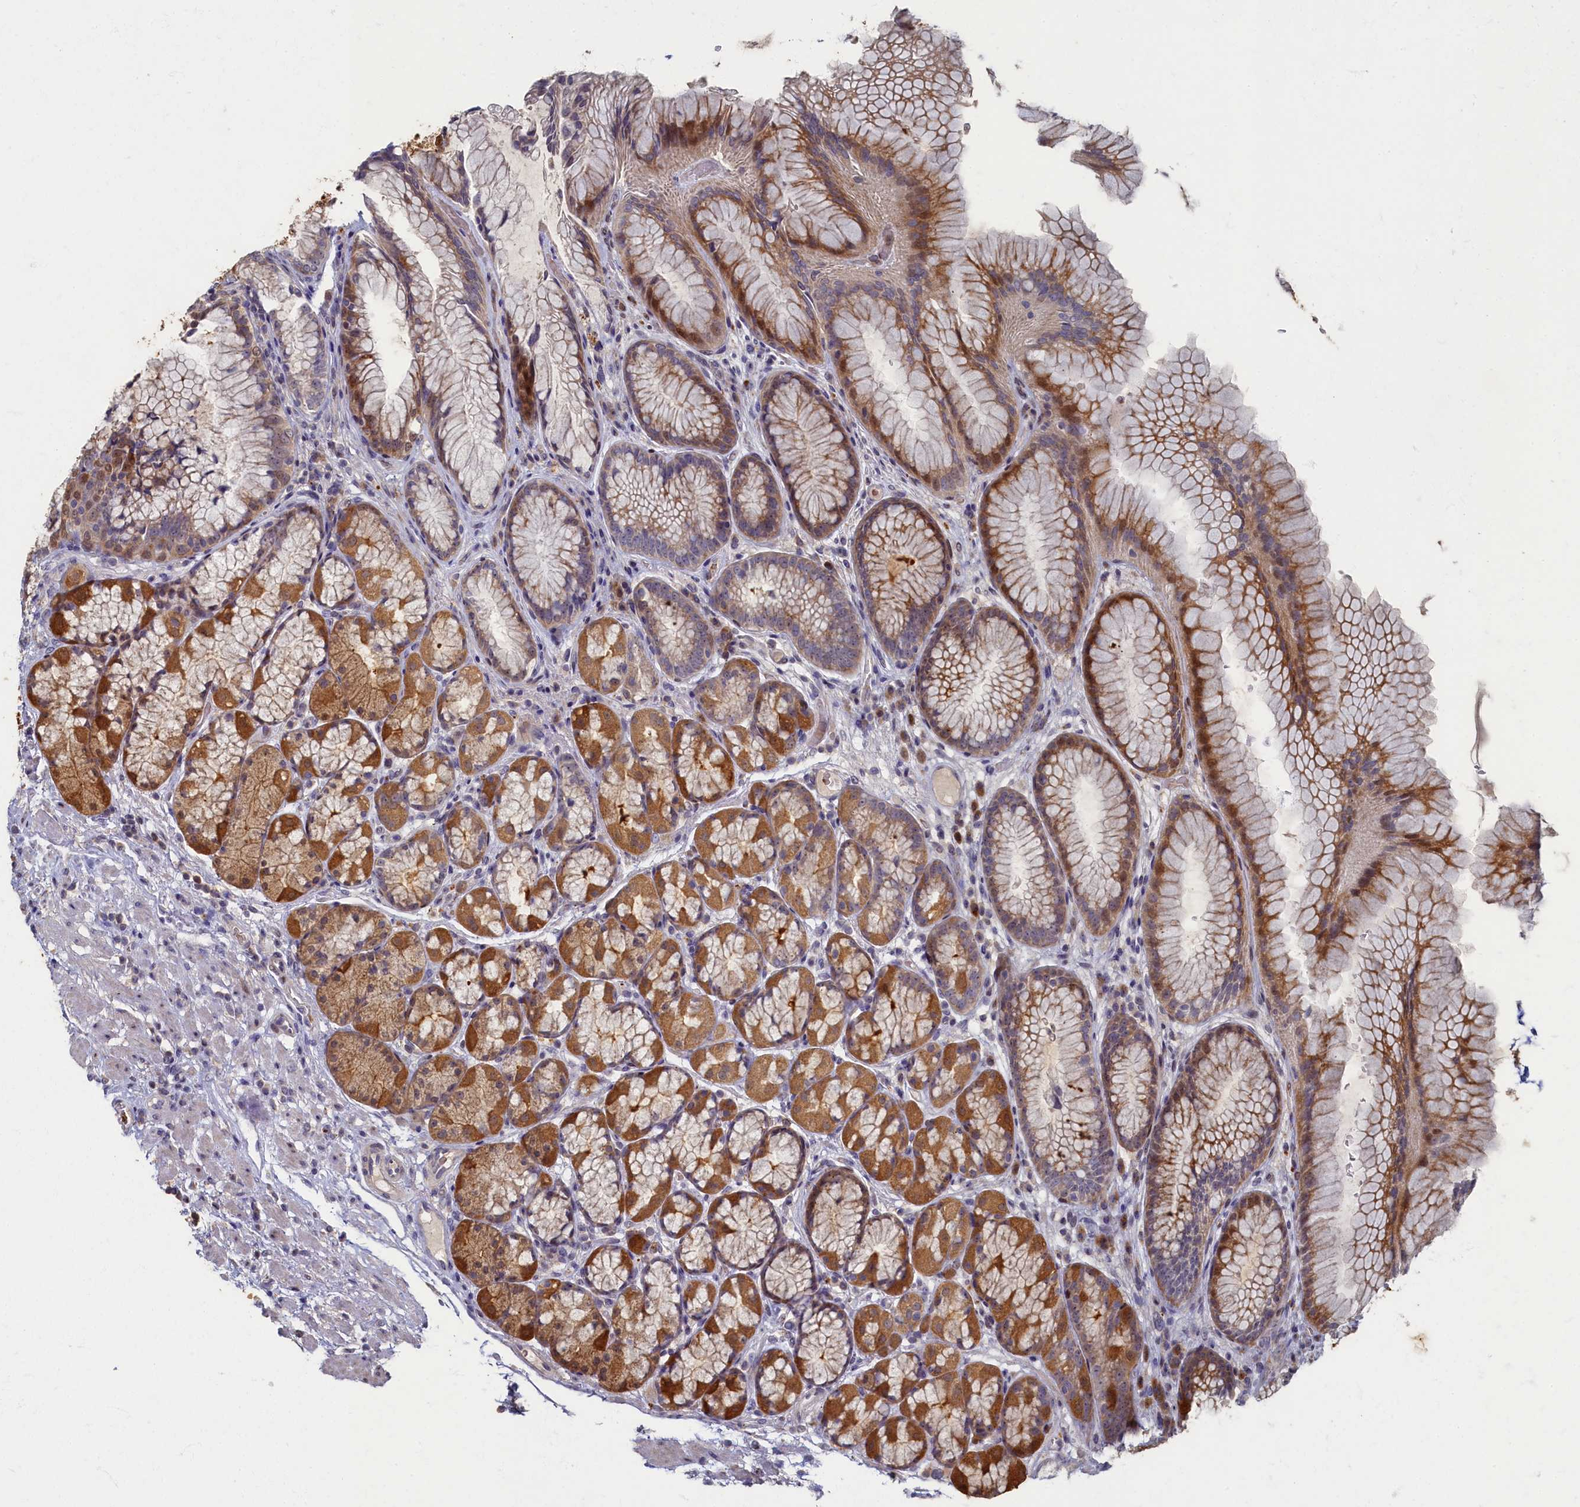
{"staining": {"intensity": "moderate", "quantity": ">75%", "location": "cytoplasmic/membranous"}, "tissue": "stomach", "cell_type": "Glandular cells", "image_type": "normal", "snomed": [{"axis": "morphology", "description": "Normal tissue, NOS"}, {"axis": "topography", "description": "Stomach"}], "caption": "An immunohistochemistry (IHC) image of benign tissue is shown. Protein staining in brown shows moderate cytoplasmic/membranous positivity in stomach within glandular cells.", "gene": "HUNK", "patient": {"sex": "male", "age": 63}}